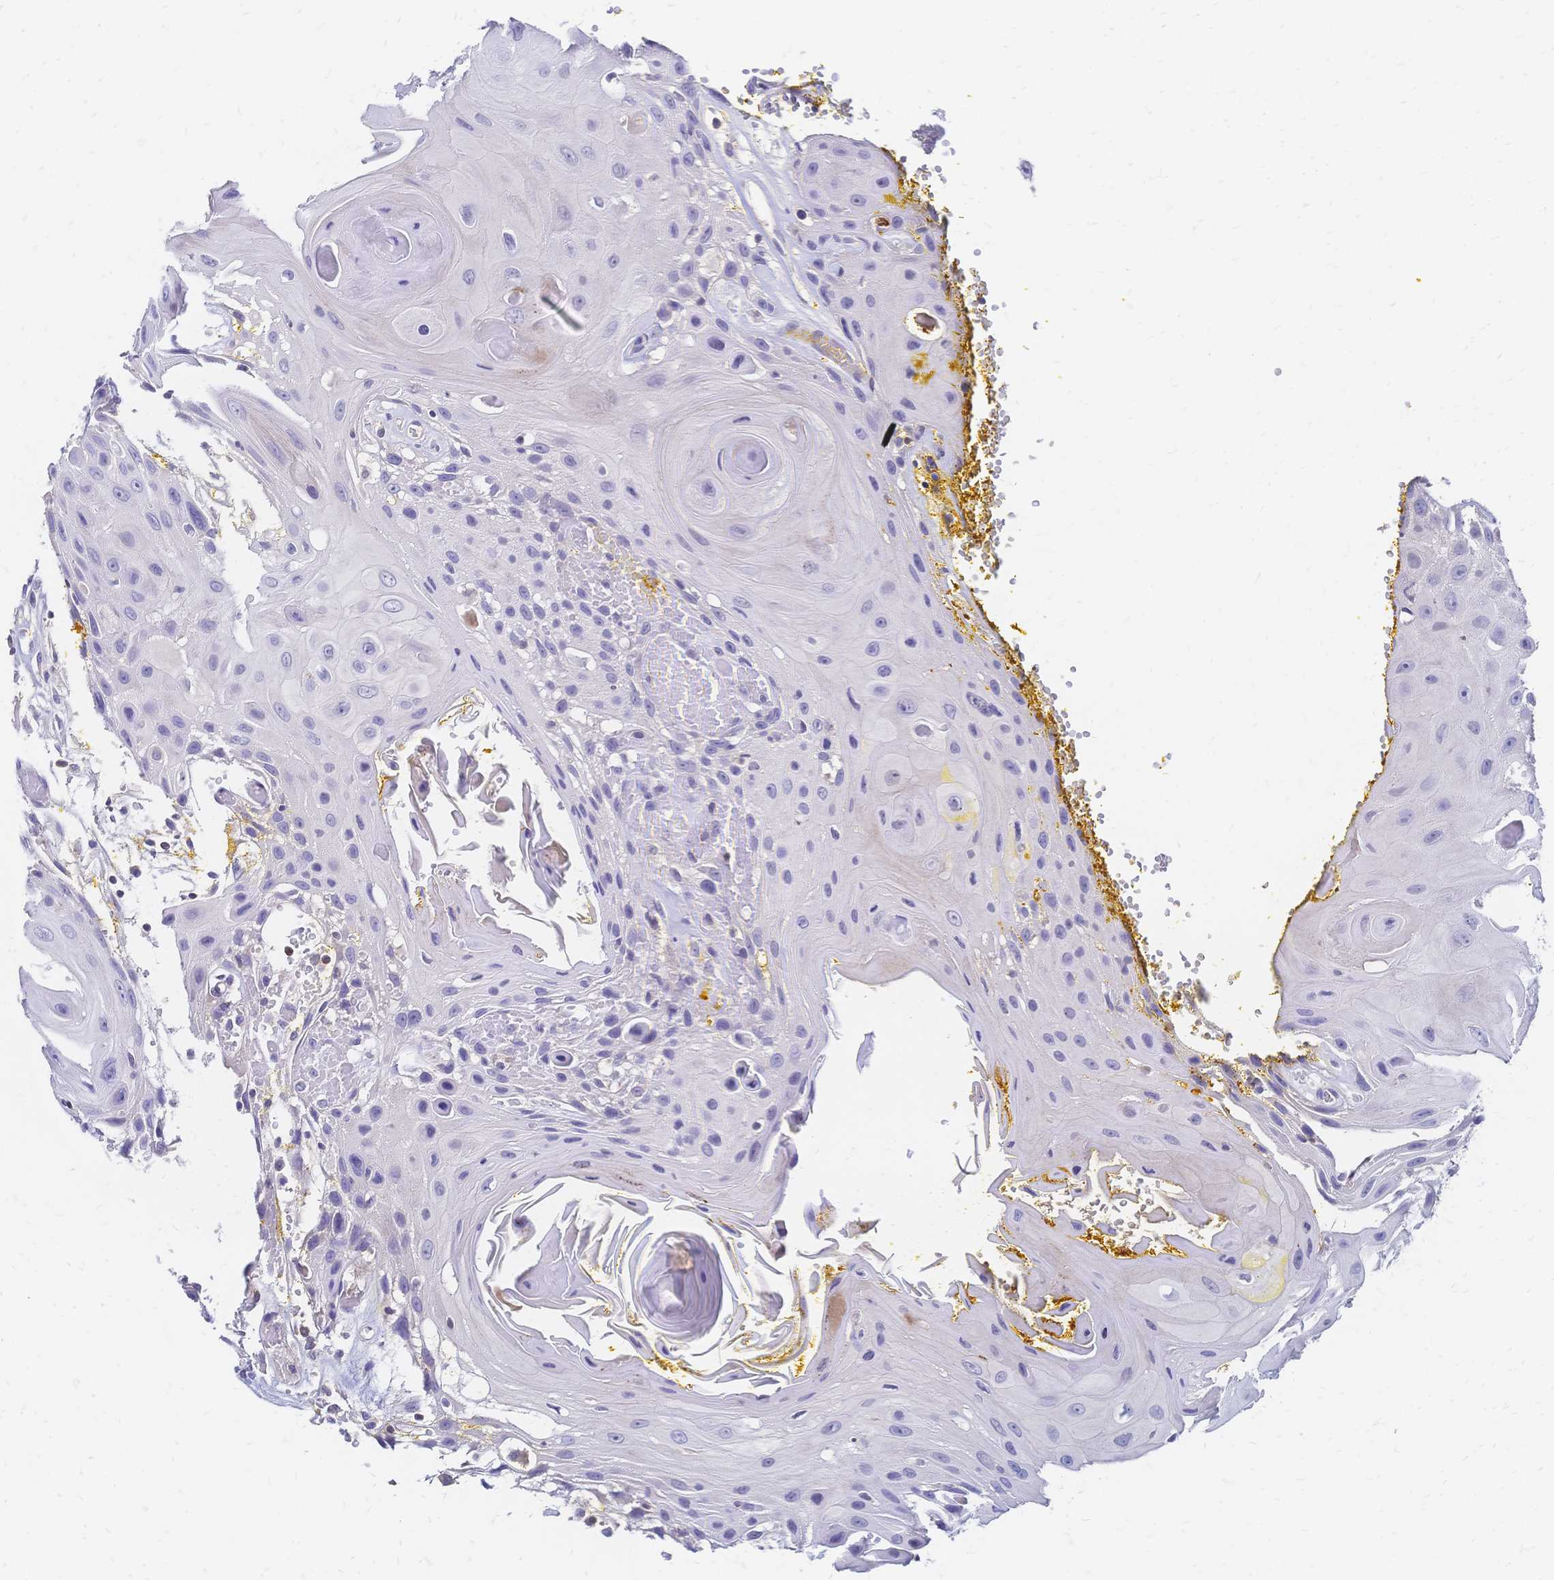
{"staining": {"intensity": "negative", "quantity": "none", "location": "none"}, "tissue": "head and neck cancer", "cell_type": "Tumor cells", "image_type": "cancer", "snomed": [{"axis": "morphology", "description": "Squamous cell carcinoma, NOS"}, {"axis": "topography", "description": "Oral tissue"}, {"axis": "topography", "description": "Head-Neck"}], "caption": "Head and neck cancer (squamous cell carcinoma) was stained to show a protein in brown. There is no significant staining in tumor cells.", "gene": "DTNB", "patient": {"sex": "male", "age": 49}}